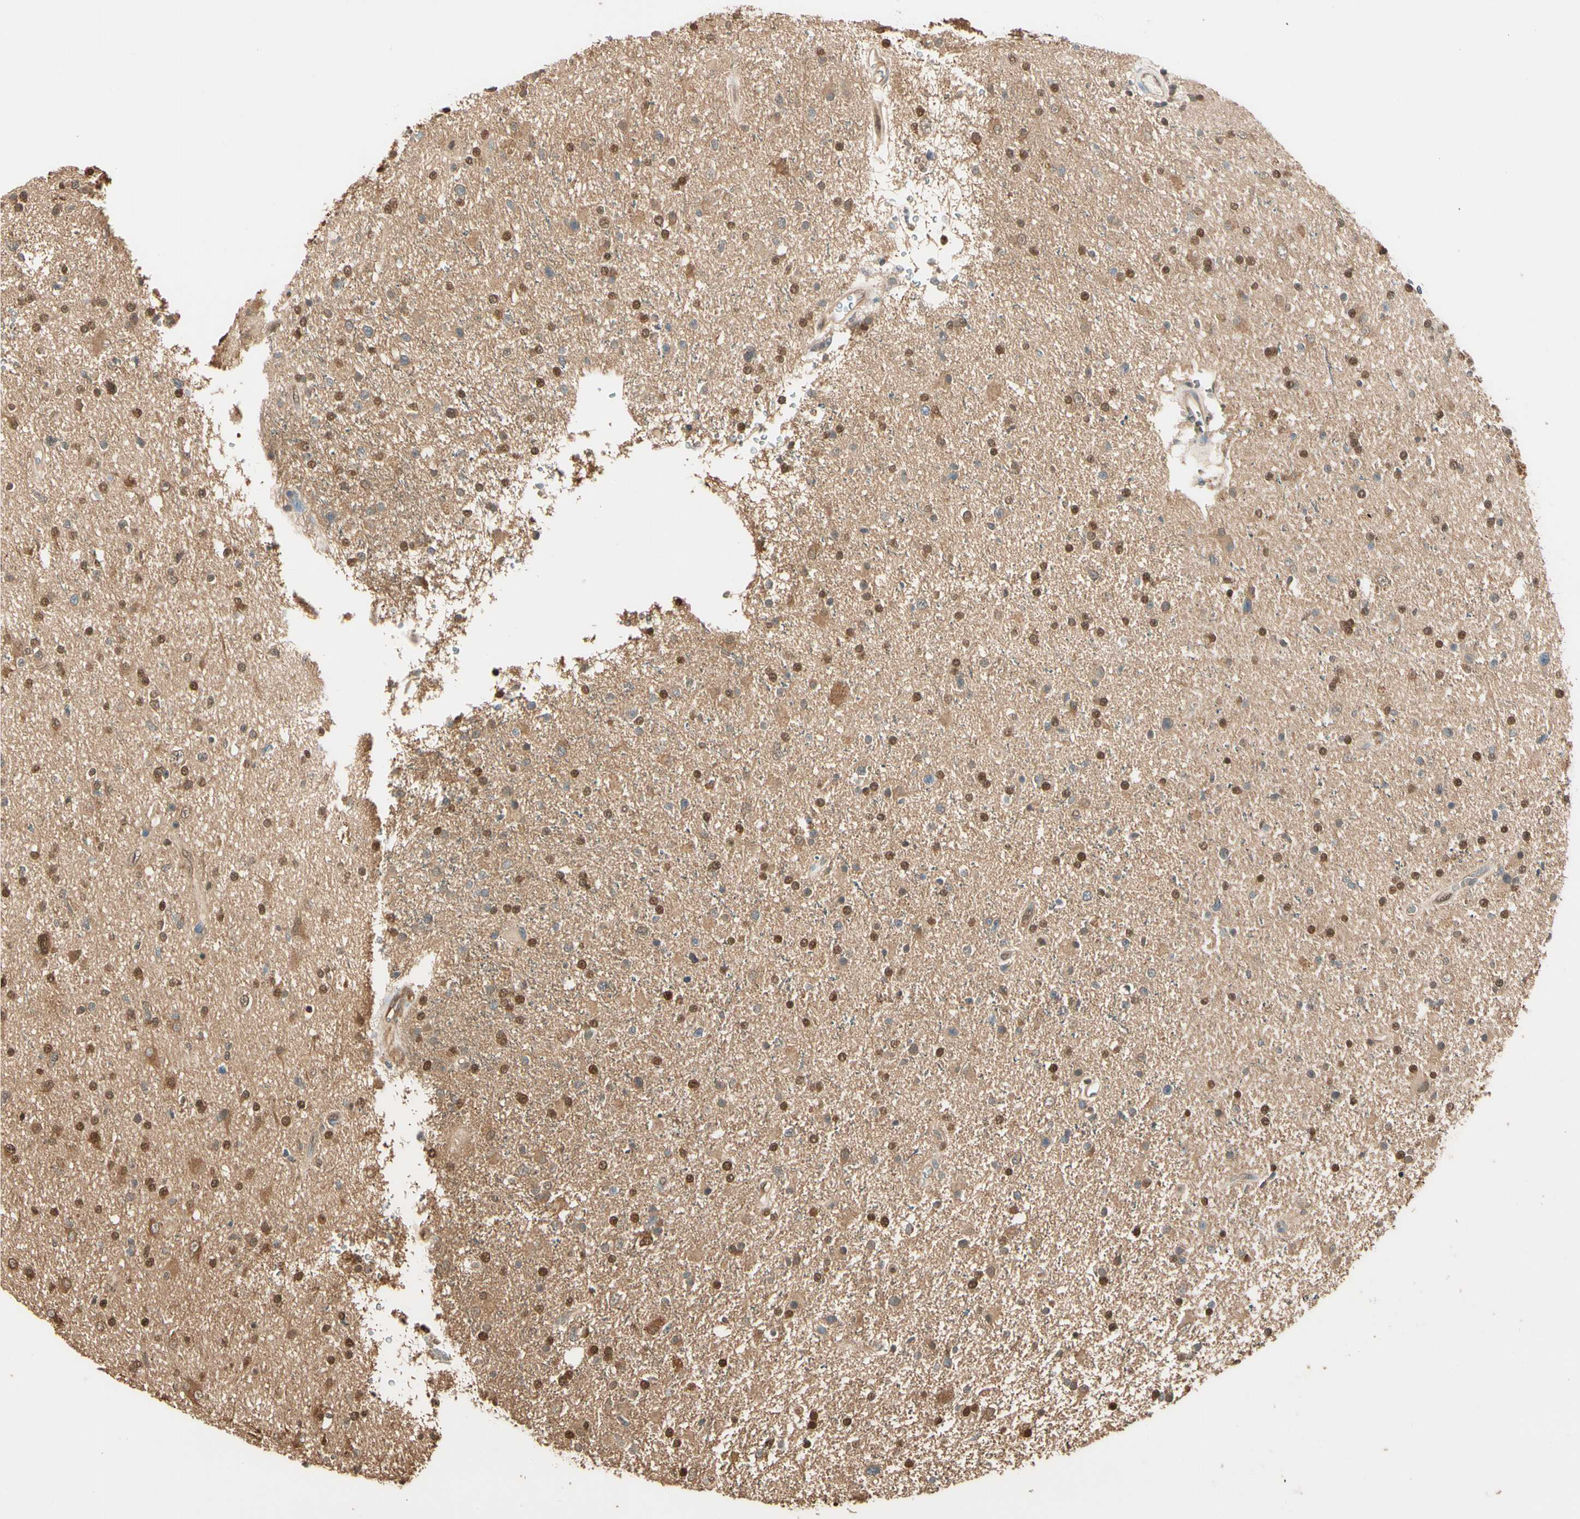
{"staining": {"intensity": "moderate", "quantity": ">75%", "location": "cytoplasmic/membranous,nuclear"}, "tissue": "glioma", "cell_type": "Tumor cells", "image_type": "cancer", "snomed": [{"axis": "morphology", "description": "Glioma, malignant, High grade"}, {"axis": "topography", "description": "Brain"}], "caption": "Immunohistochemistry (IHC) of human glioma reveals medium levels of moderate cytoplasmic/membranous and nuclear expression in about >75% of tumor cells.", "gene": "PNCK", "patient": {"sex": "male", "age": 33}}